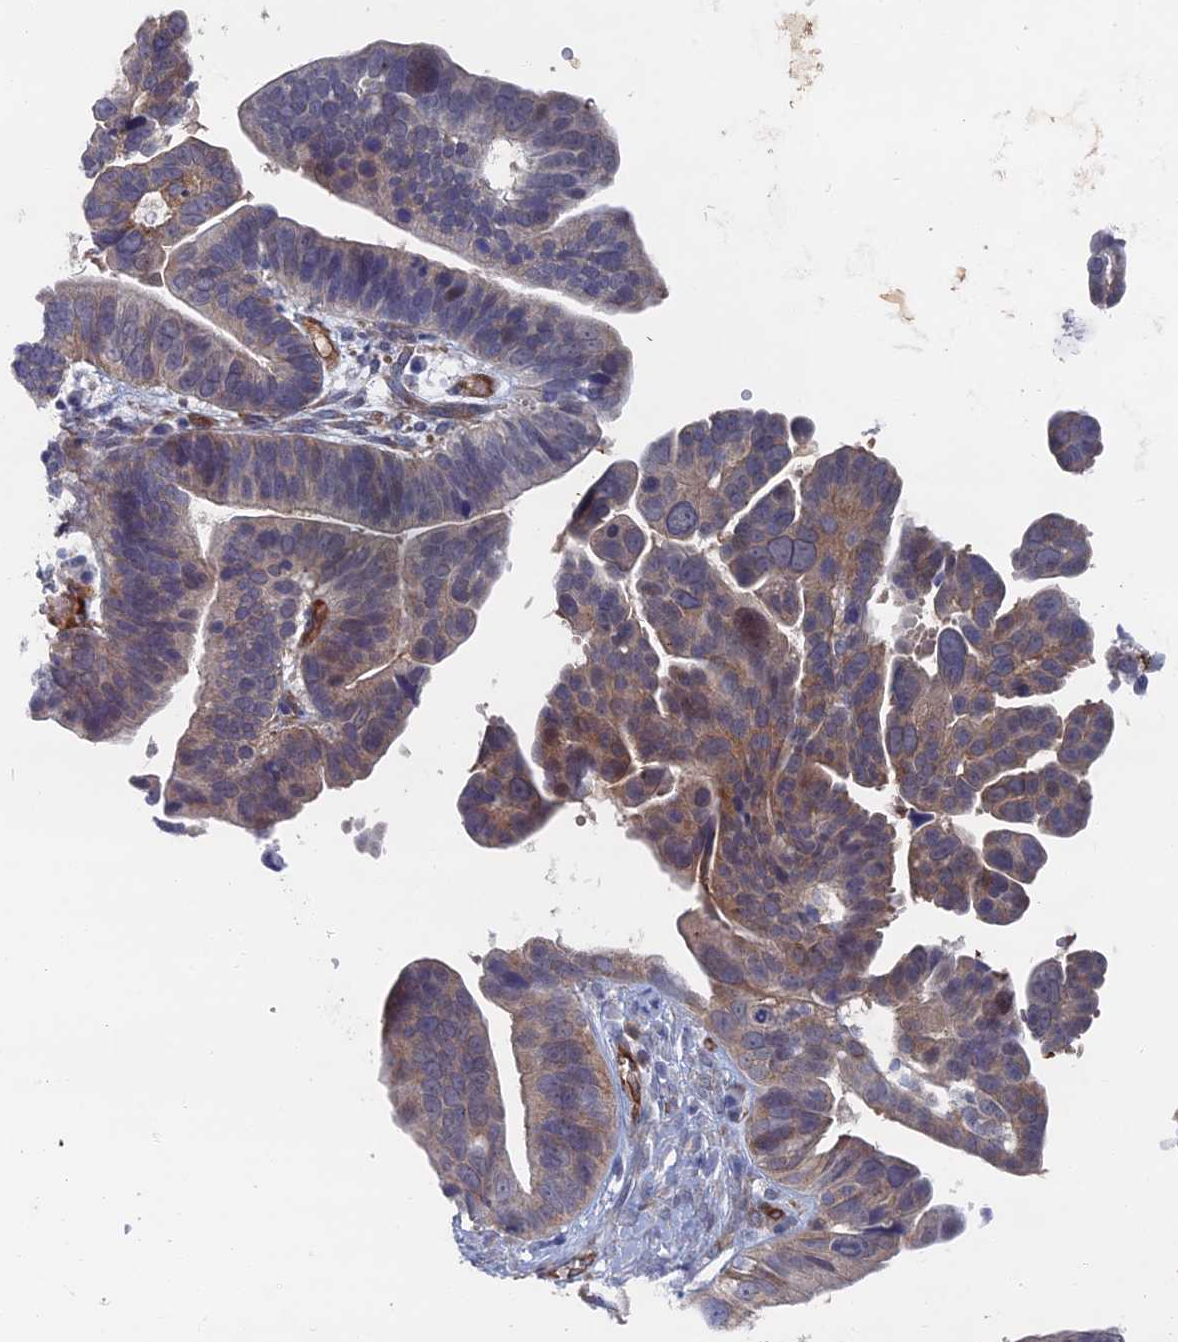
{"staining": {"intensity": "weak", "quantity": "25%-75%", "location": "cytoplasmic/membranous"}, "tissue": "ovarian cancer", "cell_type": "Tumor cells", "image_type": "cancer", "snomed": [{"axis": "morphology", "description": "Cystadenocarcinoma, serous, NOS"}, {"axis": "topography", "description": "Ovary"}], "caption": "IHC staining of ovarian cancer (serous cystadenocarcinoma), which displays low levels of weak cytoplasmic/membranous staining in approximately 25%-75% of tumor cells indicating weak cytoplasmic/membranous protein staining. The staining was performed using DAB (brown) for protein detection and nuclei were counterstained in hematoxylin (blue).", "gene": "ARAP3", "patient": {"sex": "female", "age": 56}}